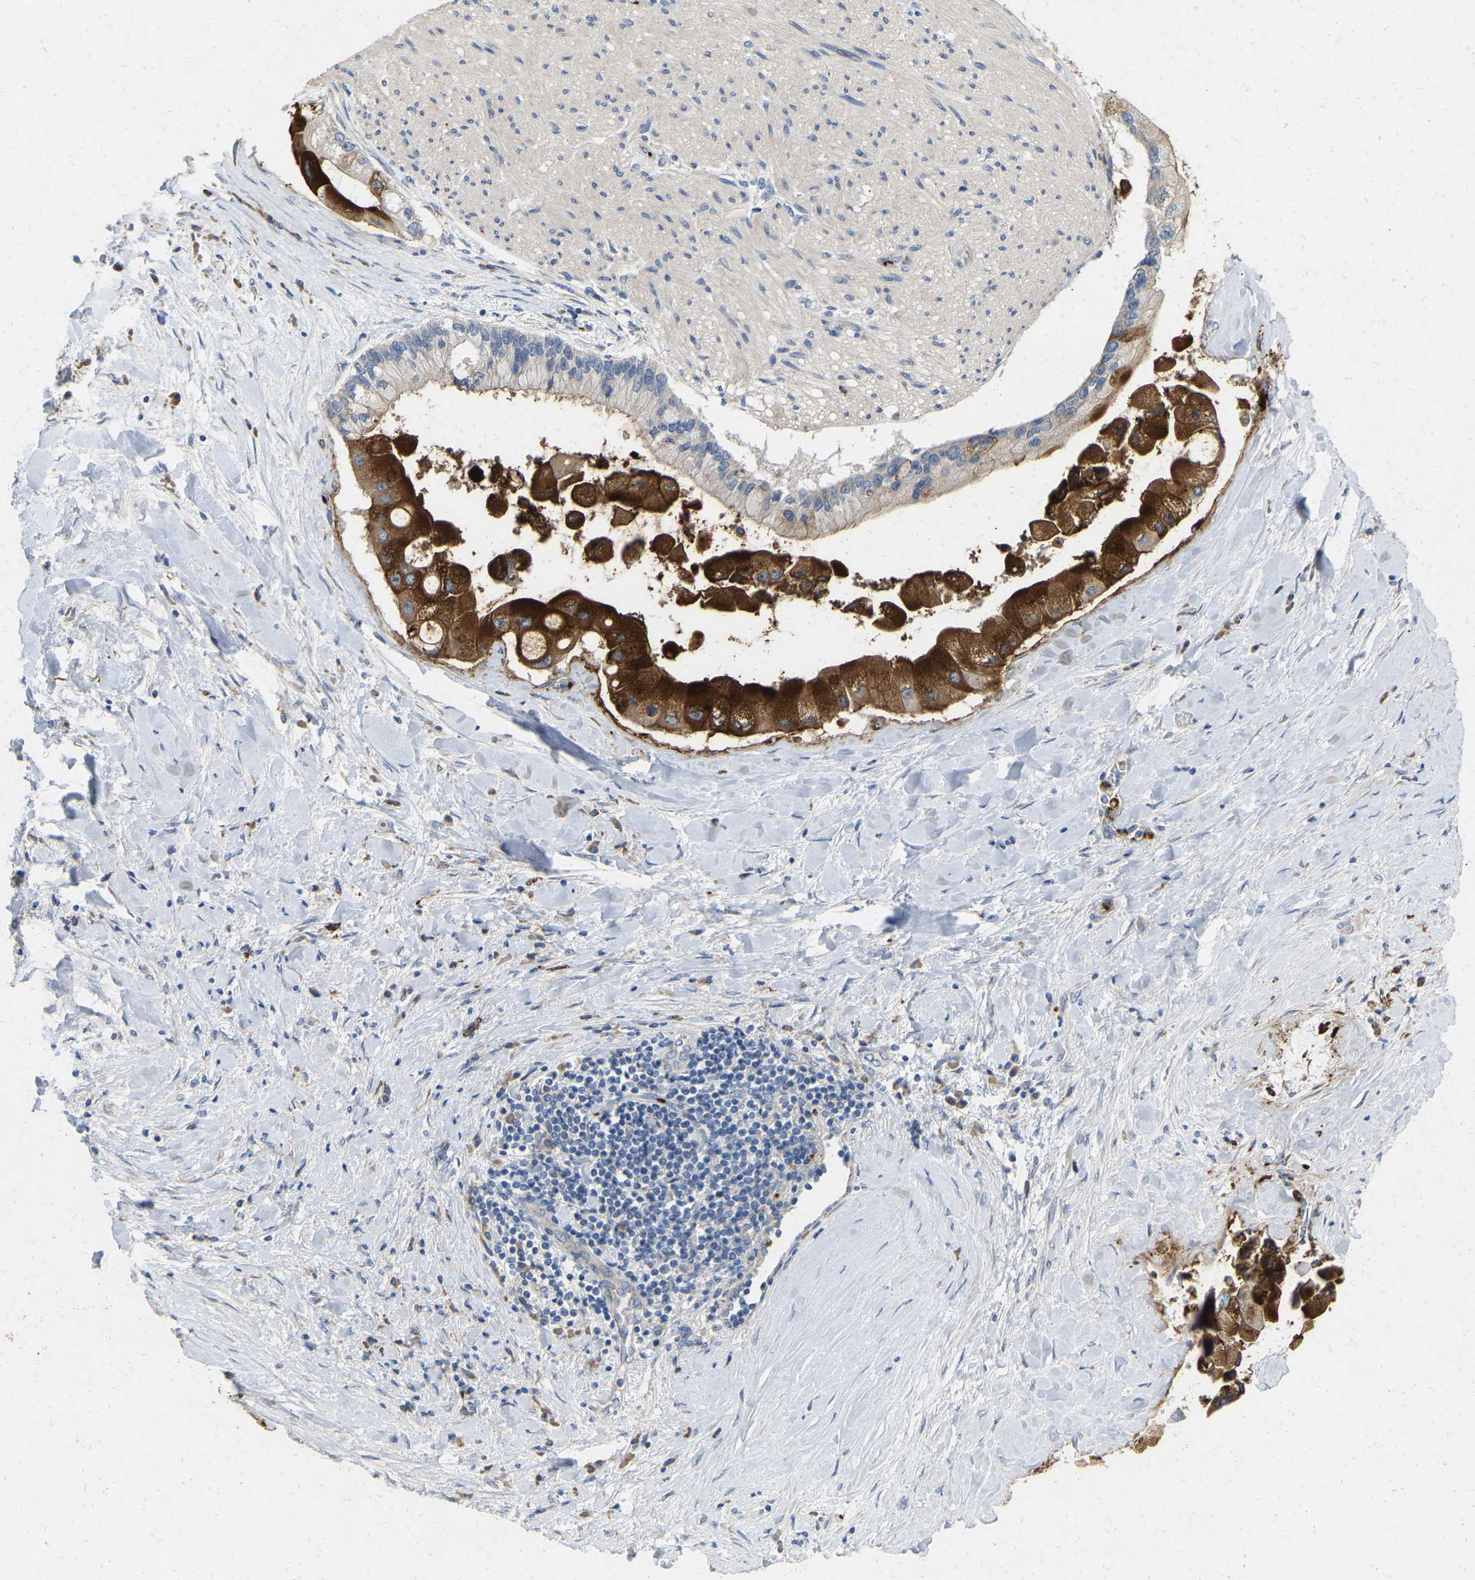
{"staining": {"intensity": "strong", "quantity": "25%-75%", "location": "cytoplasmic/membranous"}, "tissue": "liver cancer", "cell_type": "Tumor cells", "image_type": "cancer", "snomed": [{"axis": "morphology", "description": "Cholangiocarcinoma"}, {"axis": "topography", "description": "Liver"}], "caption": "Protein staining by immunohistochemistry (IHC) displays strong cytoplasmic/membranous staining in about 25%-75% of tumor cells in cholangiocarcinoma (liver). (IHC, brightfield microscopy, high magnification).", "gene": "RHEB", "patient": {"sex": "male", "age": 50}}